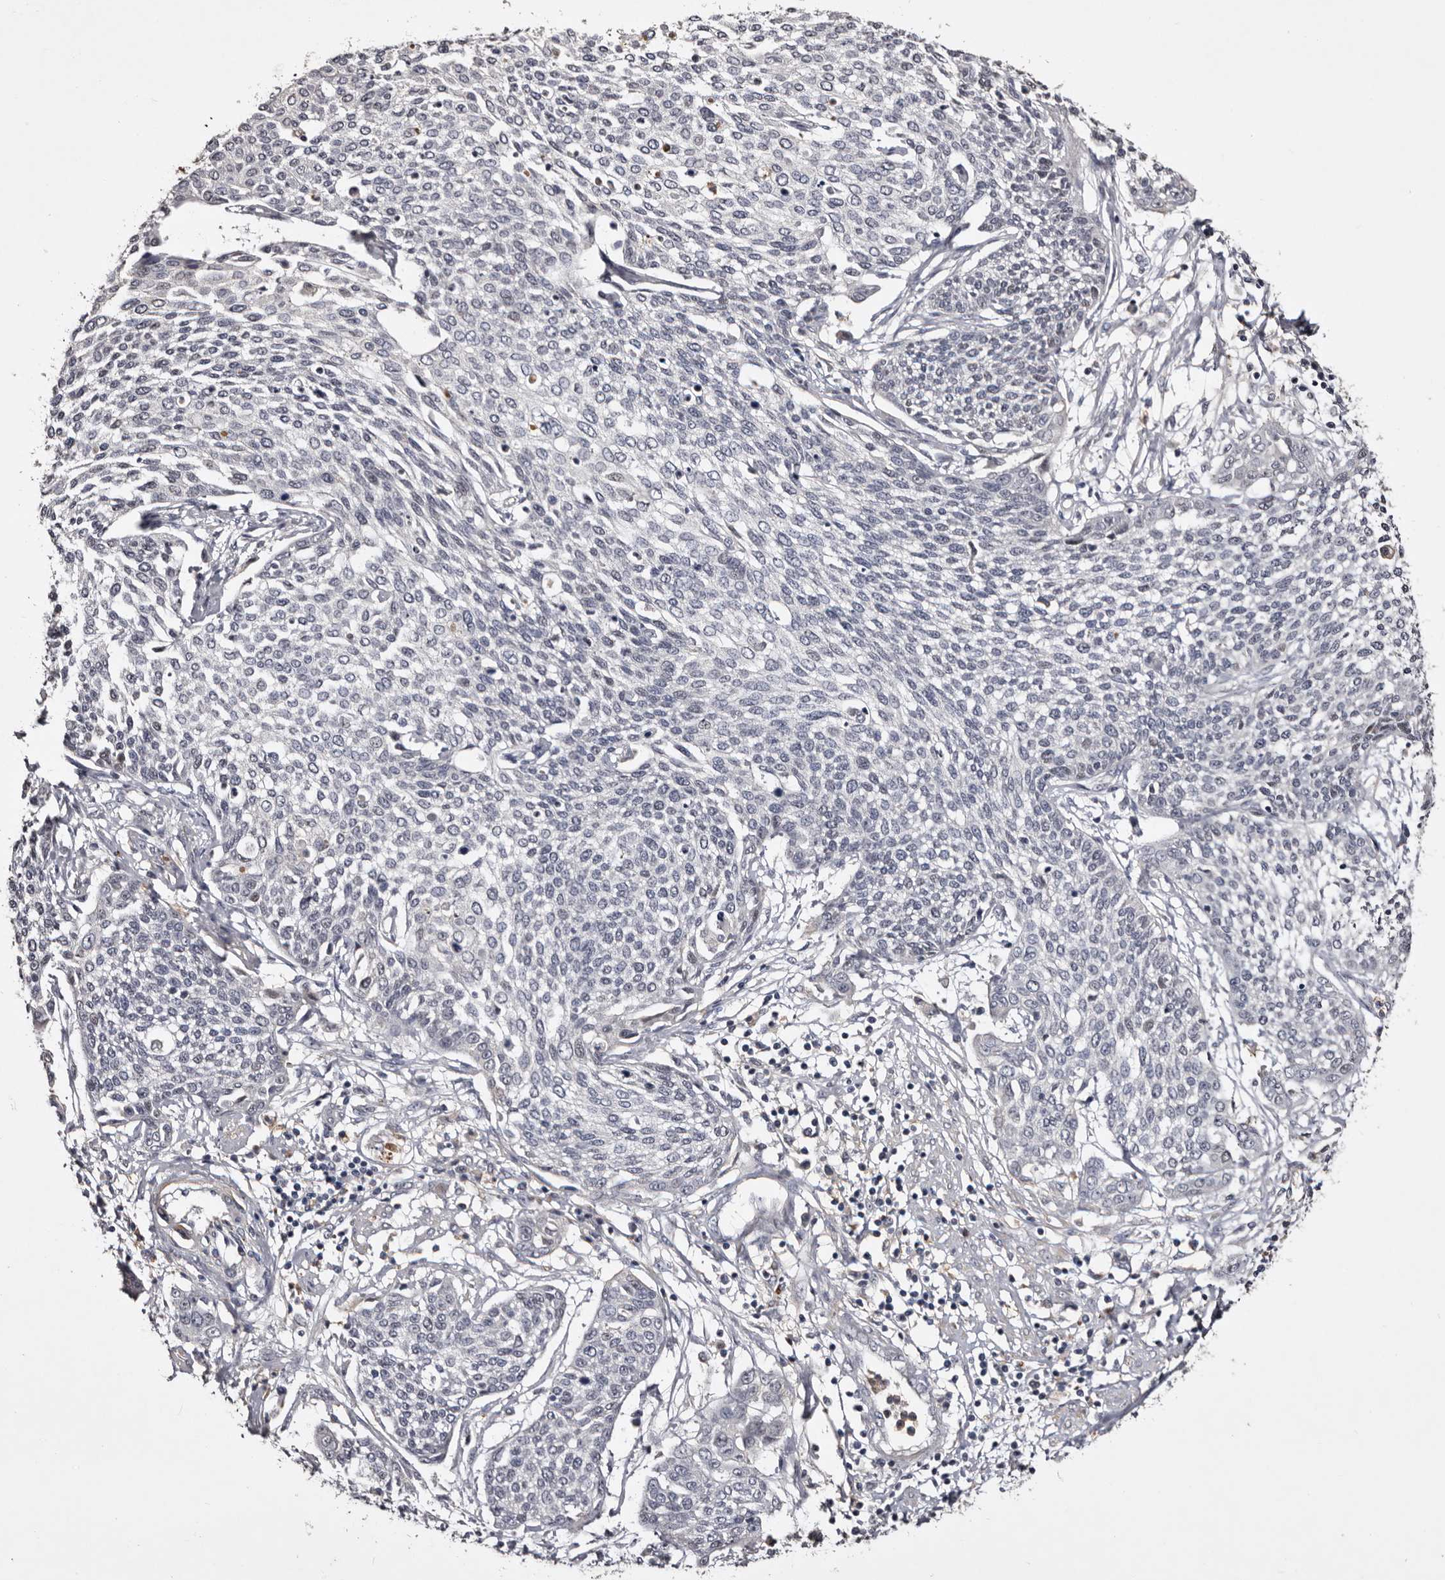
{"staining": {"intensity": "negative", "quantity": "none", "location": "none"}, "tissue": "cervical cancer", "cell_type": "Tumor cells", "image_type": "cancer", "snomed": [{"axis": "morphology", "description": "Squamous cell carcinoma, NOS"}, {"axis": "topography", "description": "Cervix"}], "caption": "Cervical cancer (squamous cell carcinoma) stained for a protein using immunohistochemistry (IHC) reveals no positivity tumor cells.", "gene": "SLC10A4", "patient": {"sex": "female", "age": 34}}